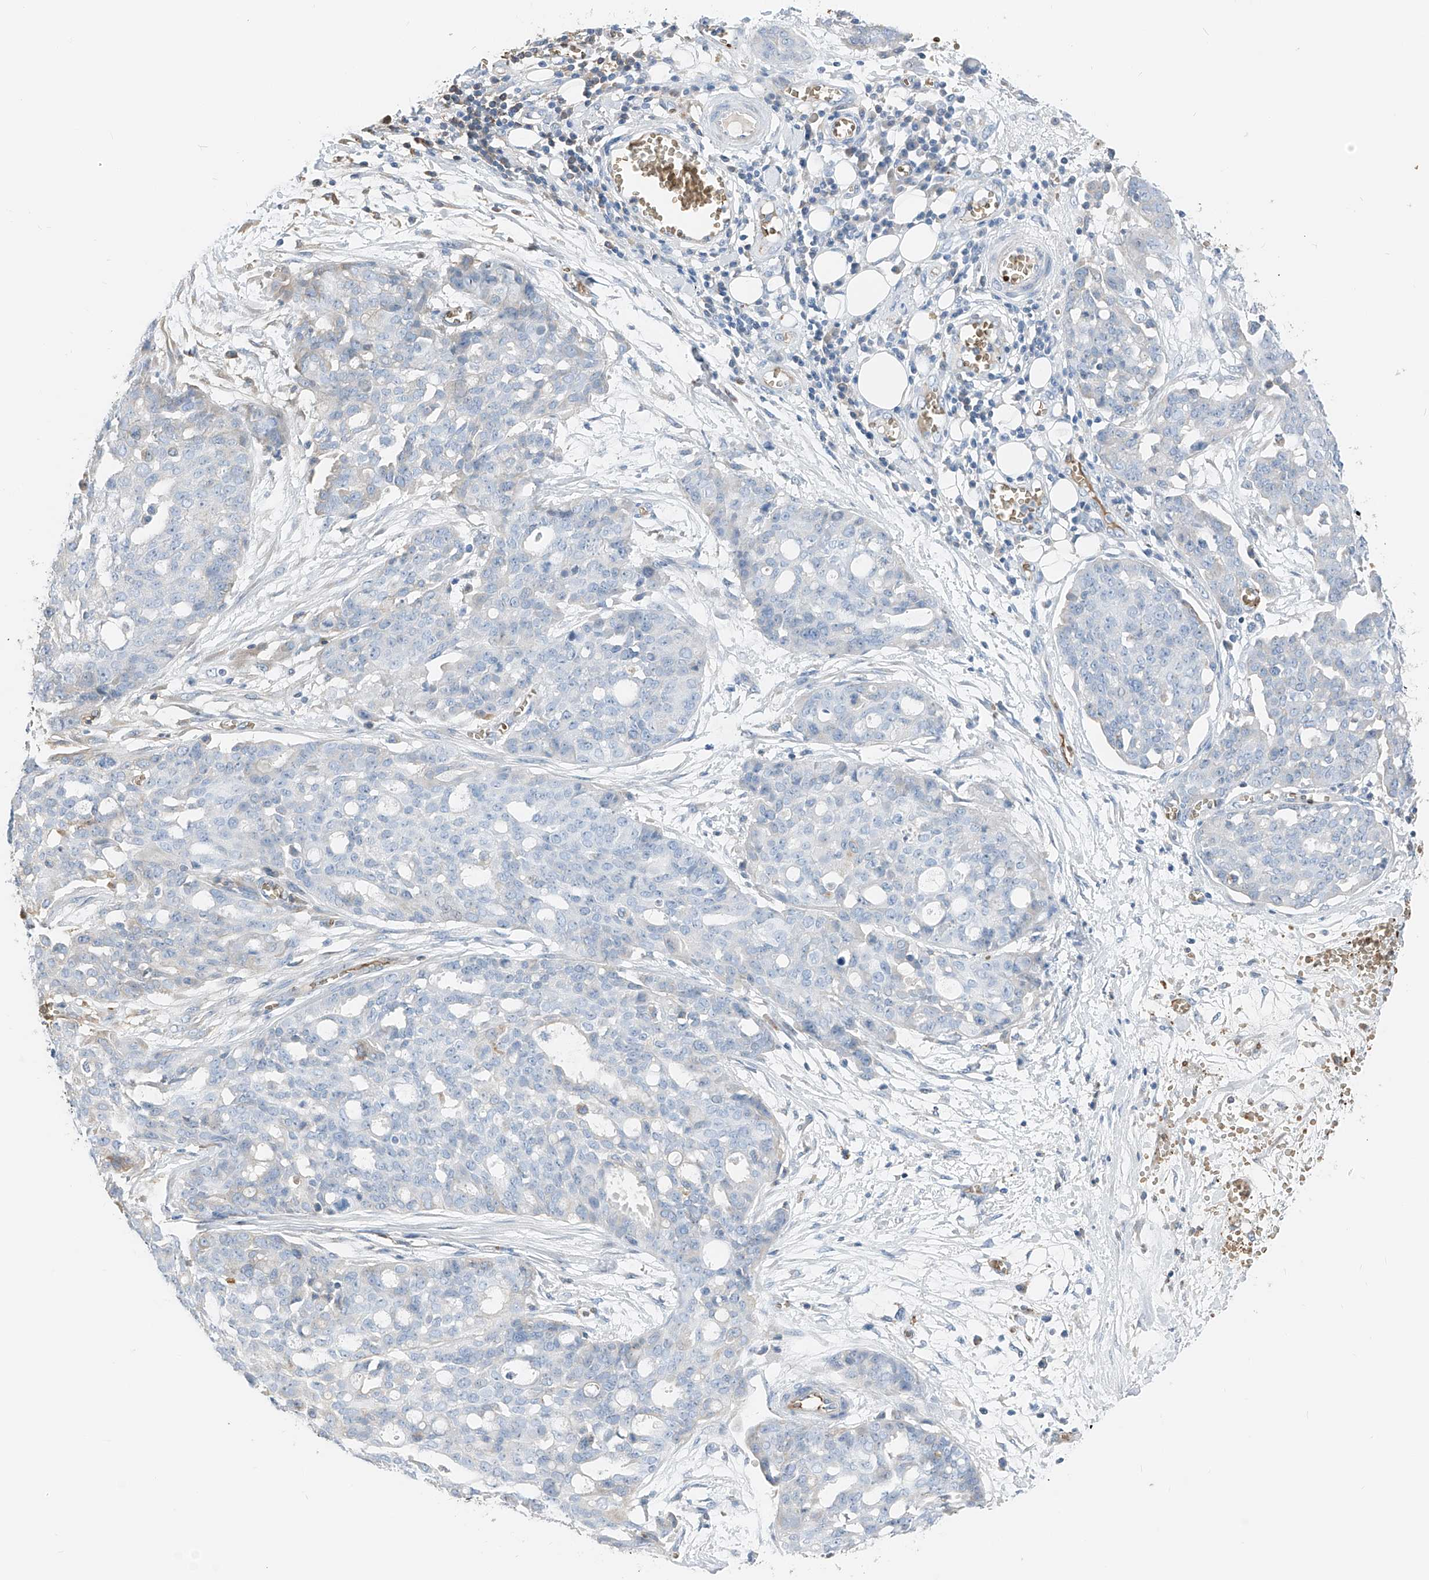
{"staining": {"intensity": "negative", "quantity": "none", "location": "none"}, "tissue": "ovarian cancer", "cell_type": "Tumor cells", "image_type": "cancer", "snomed": [{"axis": "morphology", "description": "Cystadenocarcinoma, serous, NOS"}, {"axis": "topography", "description": "Soft tissue"}, {"axis": "topography", "description": "Ovary"}], "caption": "The photomicrograph shows no staining of tumor cells in ovarian serous cystadenocarcinoma.", "gene": "PRSS23", "patient": {"sex": "female", "age": 57}}